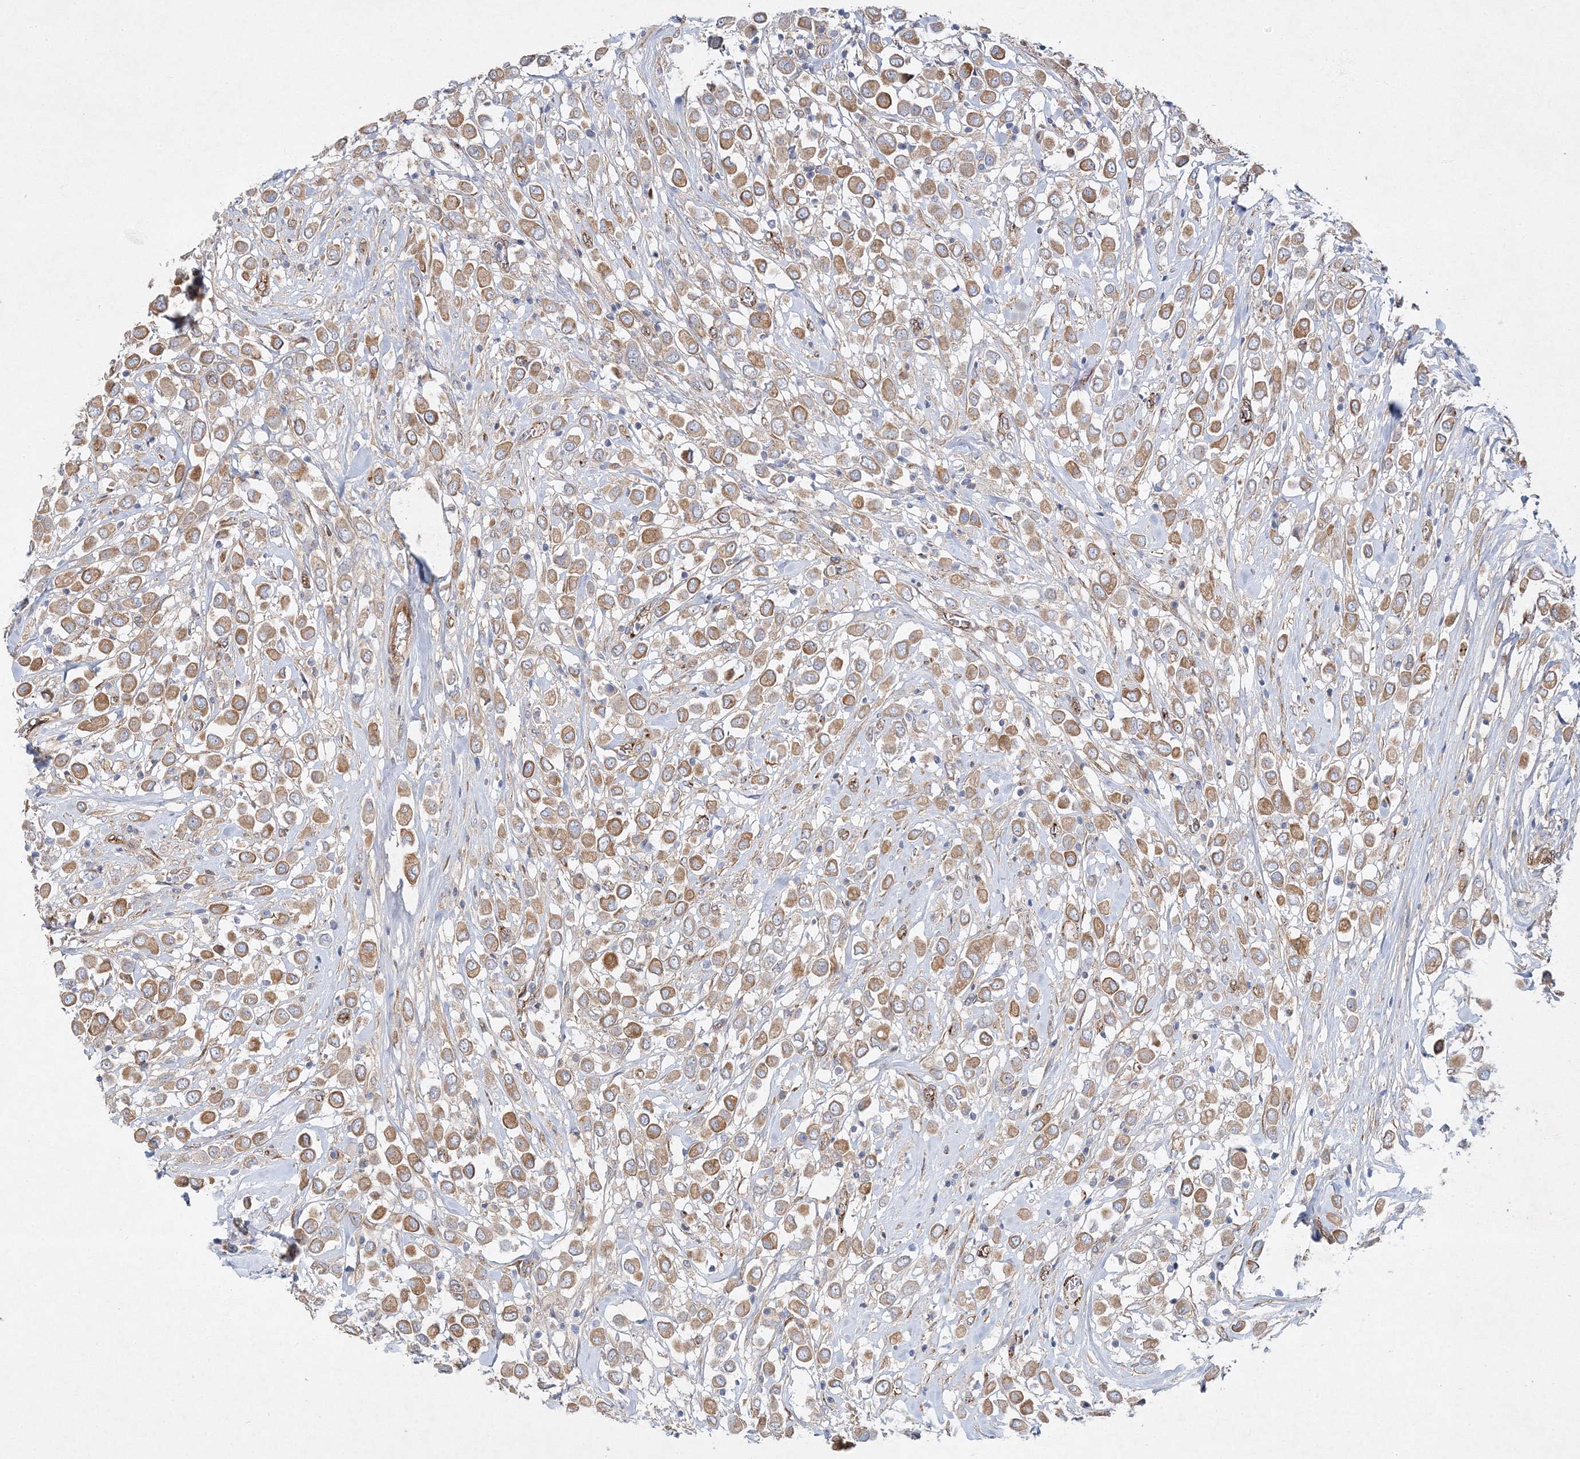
{"staining": {"intensity": "moderate", "quantity": ">75%", "location": "cytoplasmic/membranous"}, "tissue": "breast cancer", "cell_type": "Tumor cells", "image_type": "cancer", "snomed": [{"axis": "morphology", "description": "Duct carcinoma"}, {"axis": "topography", "description": "Breast"}], "caption": "Immunohistochemistry (IHC) (DAB (3,3'-diaminobenzidine)) staining of intraductal carcinoma (breast) shows moderate cytoplasmic/membranous protein staining in approximately >75% of tumor cells.", "gene": "ZFYVE16", "patient": {"sex": "female", "age": 61}}